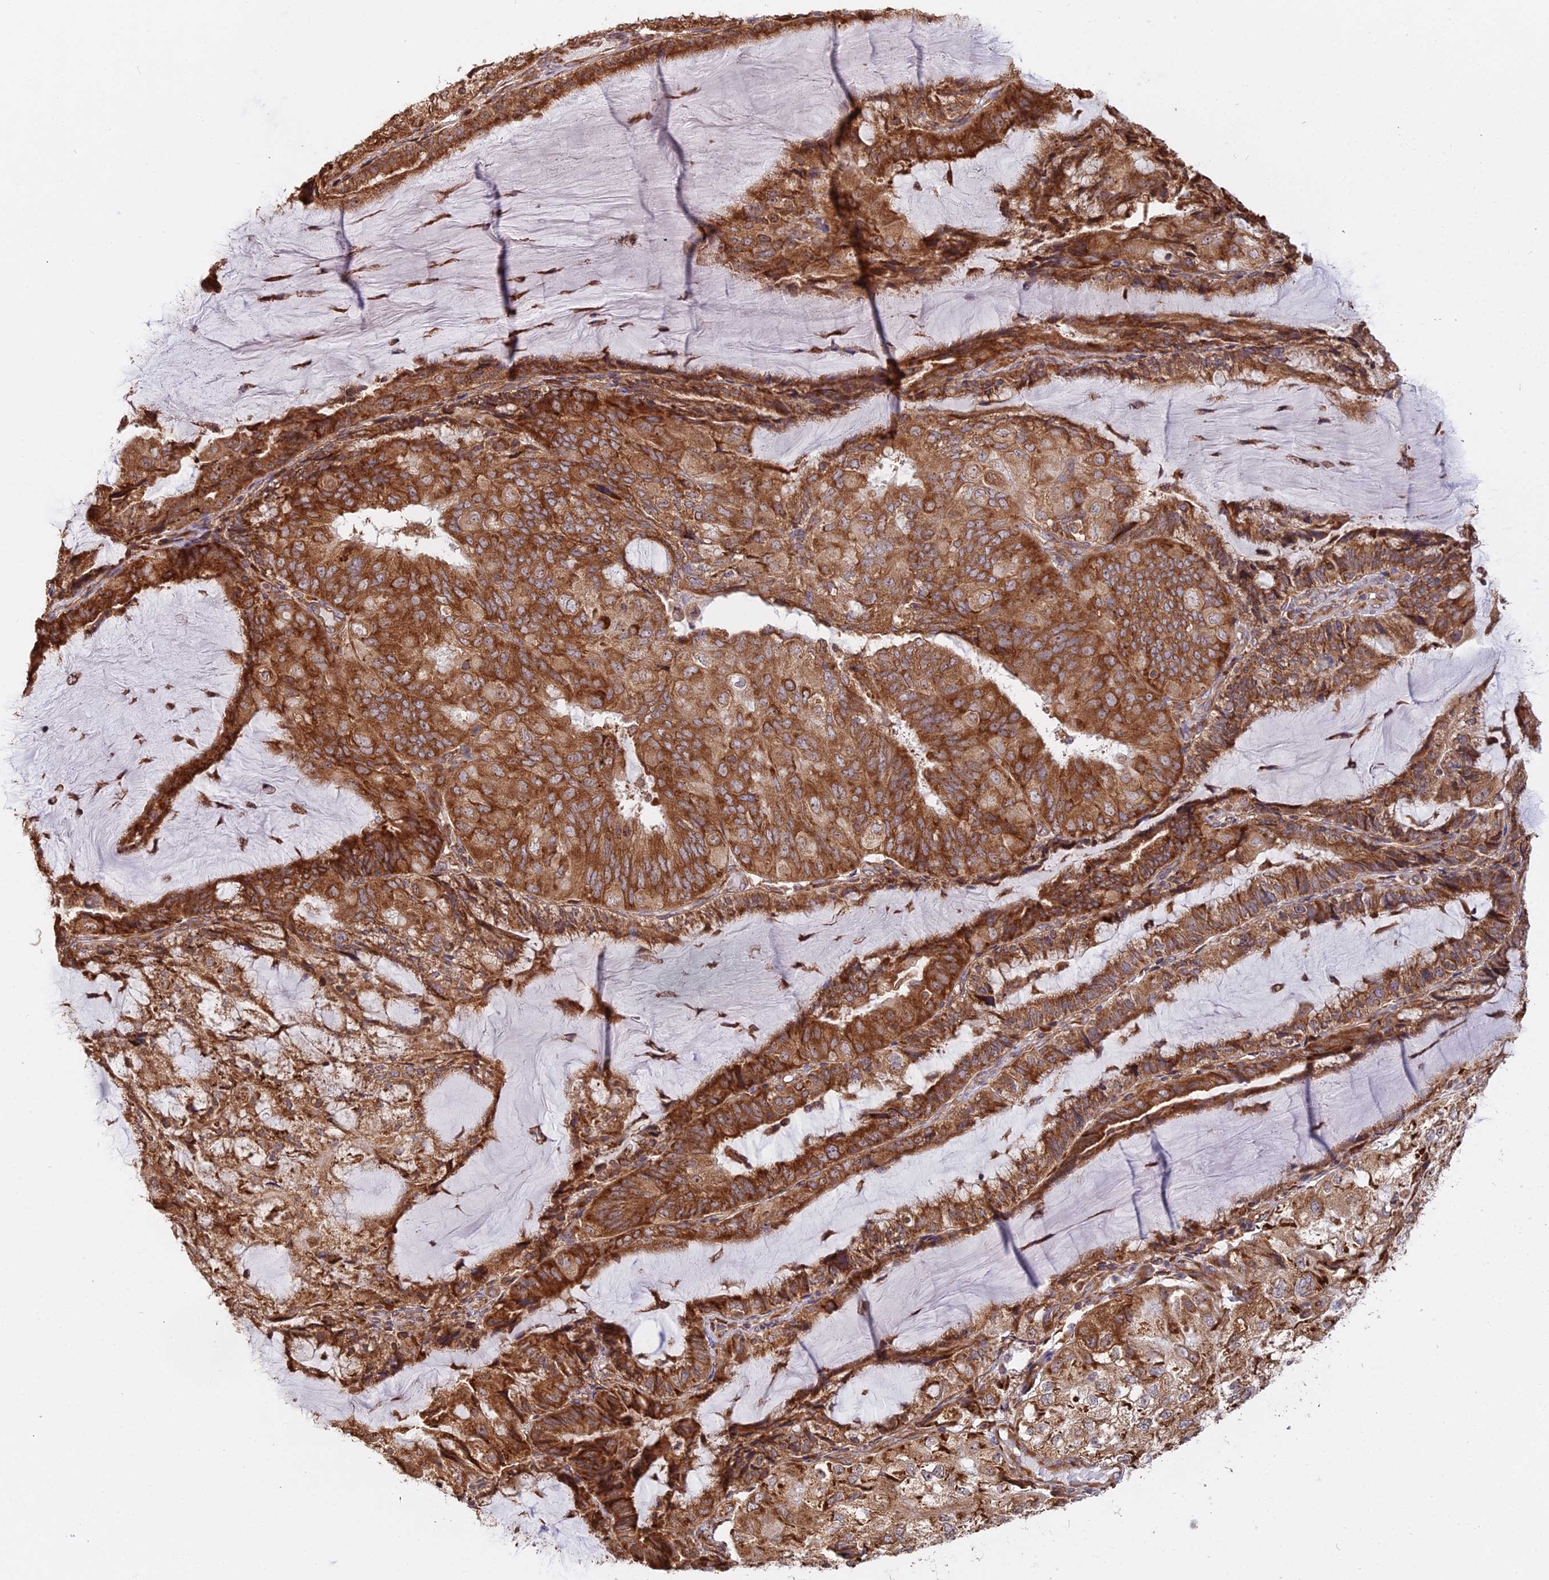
{"staining": {"intensity": "strong", "quantity": ">75%", "location": "cytoplasmic/membranous"}, "tissue": "endometrial cancer", "cell_type": "Tumor cells", "image_type": "cancer", "snomed": [{"axis": "morphology", "description": "Adenocarcinoma, NOS"}, {"axis": "topography", "description": "Endometrium"}], "caption": "A micrograph showing strong cytoplasmic/membranous expression in about >75% of tumor cells in endometrial cancer (adenocarcinoma), as visualized by brown immunohistochemical staining.", "gene": "RPL26", "patient": {"sex": "female", "age": 81}}